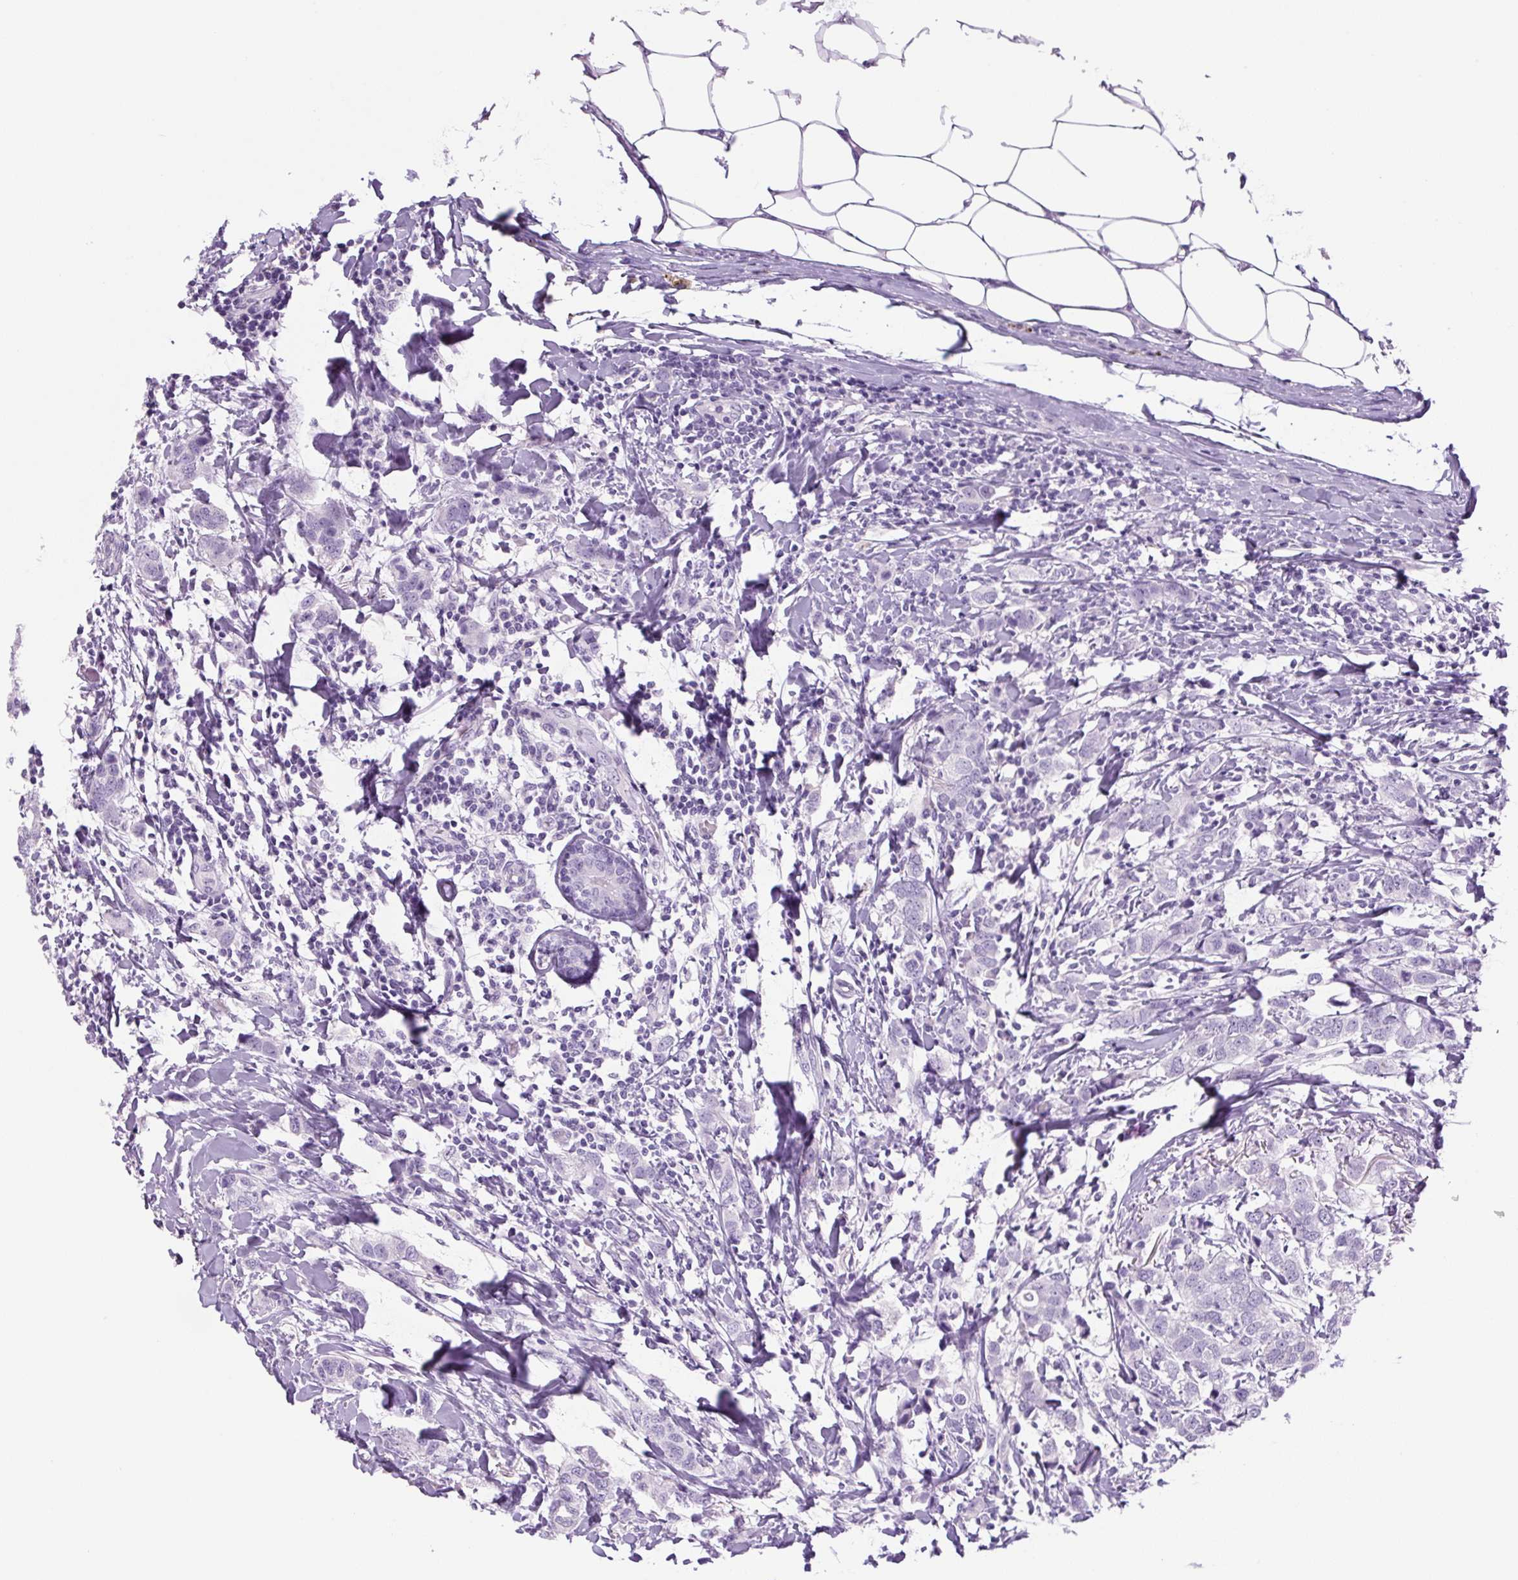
{"staining": {"intensity": "negative", "quantity": "none", "location": "none"}, "tissue": "breast cancer", "cell_type": "Tumor cells", "image_type": "cancer", "snomed": [{"axis": "morphology", "description": "Duct carcinoma"}, {"axis": "topography", "description": "Breast"}], "caption": "Immunohistochemical staining of breast cancer (intraductal carcinoma) shows no significant positivity in tumor cells. (DAB (3,3'-diaminobenzidine) immunohistochemistry with hematoxylin counter stain).", "gene": "PRRT1", "patient": {"sex": "female", "age": 50}}